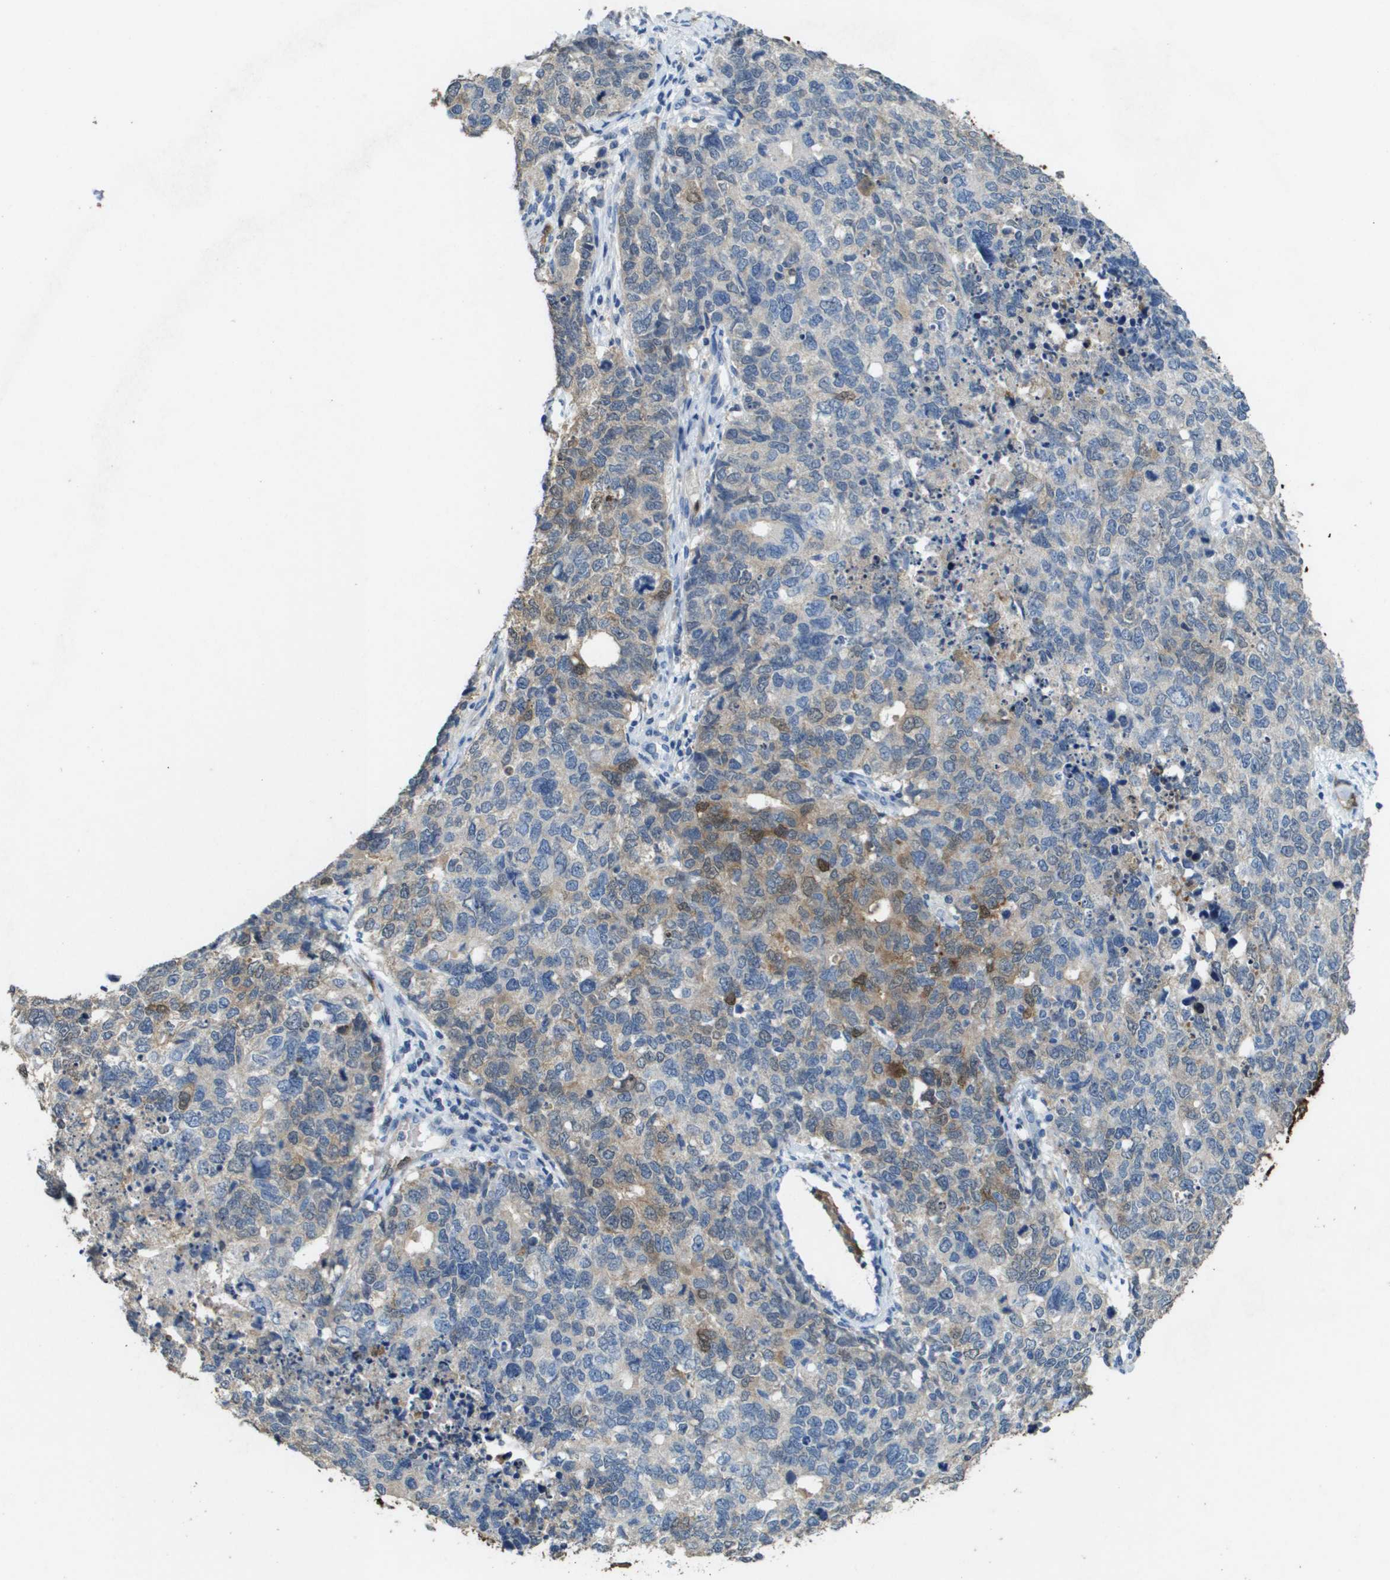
{"staining": {"intensity": "moderate", "quantity": "<25%", "location": "cytoplasmic/membranous"}, "tissue": "cervical cancer", "cell_type": "Tumor cells", "image_type": "cancer", "snomed": [{"axis": "morphology", "description": "Squamous cell carcinoma, NOS"}, {"axis": "topography", "description": "Cervix"}], "caption": "This is a micrograph of immunohistochemistry (IHC) staining of squamous cell carcinoma (cervical), which shows moderate positivity in the cytoplasmic/membranous of tumor cells.", "gene": "FABP5", "patient": {"sex": "female", "age": 63}}